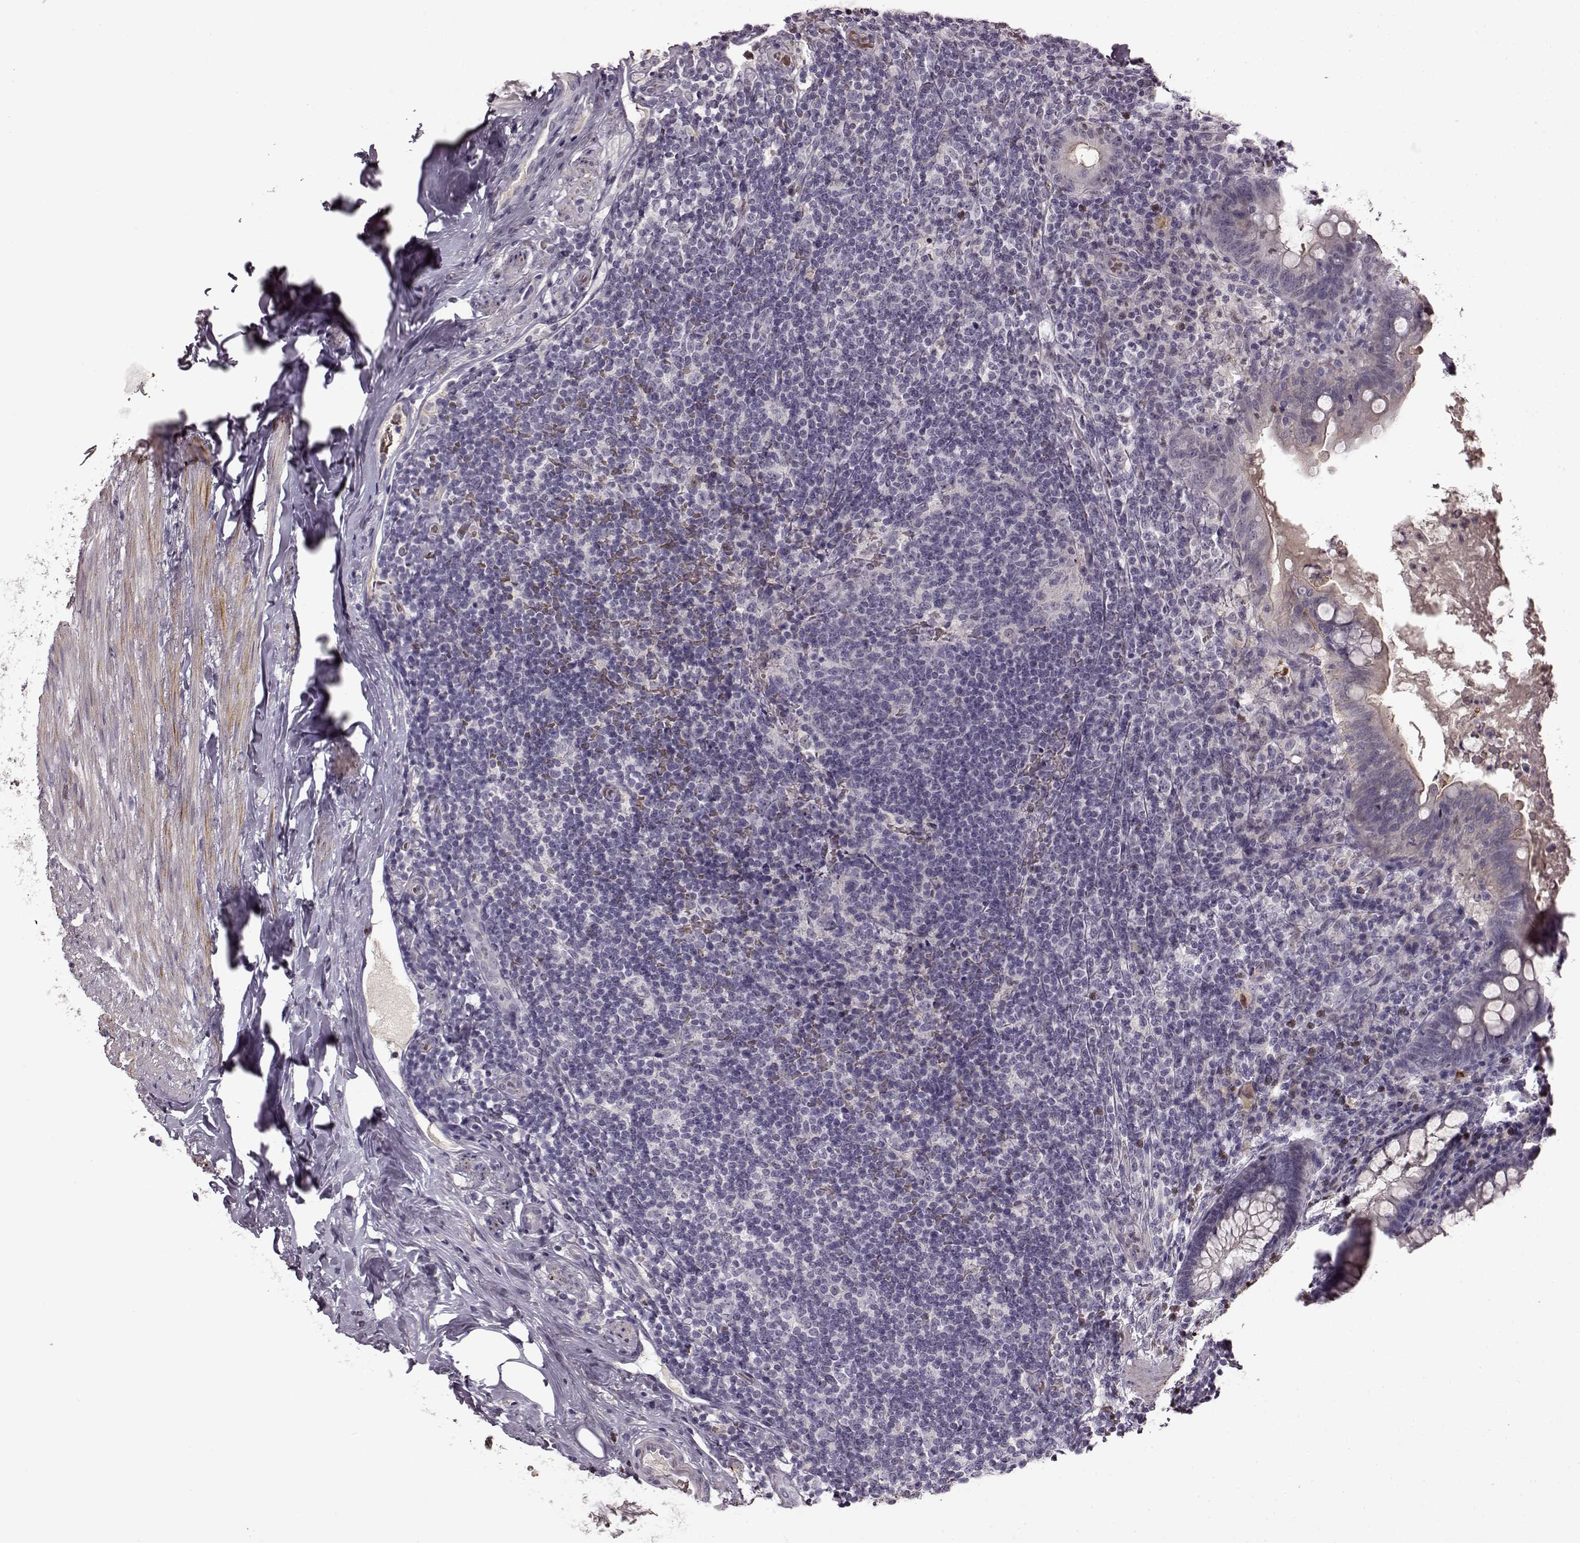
{"staining": {"intensity": "negative", "quantity": "none", "location": "none"}, "tissue": "appendix", "cell_type": "Glandular cells", "image_type": "normal", "snomed": [{"axis": "morphology", "description": "Normal tissue, NOS"}, {"axis": "topography", "description": "Appendix"}], "caption": "Immunohistochemistry (IHC) of normal human appendix demonstrates no expression in glandular cells.", "gene": "CNGA3", "patient": {"sex": "male", "age": 47}}